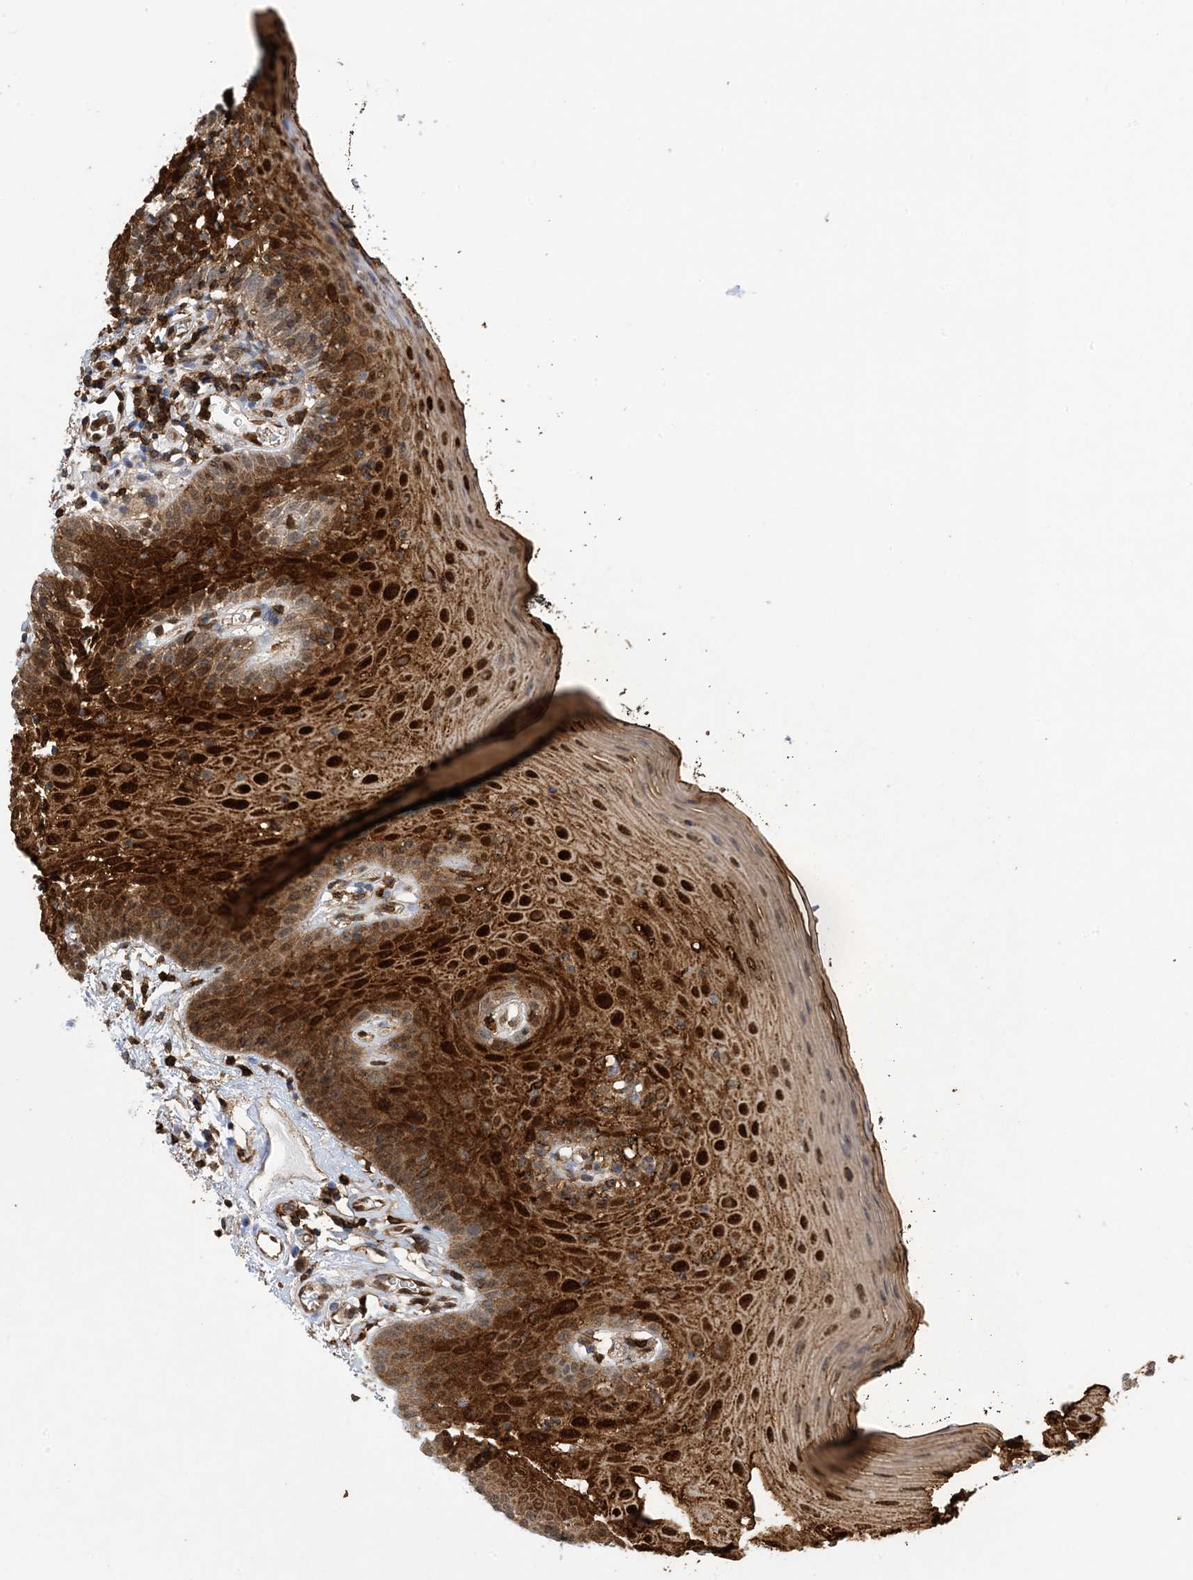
{"staining": {"intensity": "strong", "quantity": ">75%", "location": "cytoplasmic/membranous,nuclear"}, "tissue": "oral mucosa", "cell_type": "Squamous epithelial cells", "image_type": "normal", "snomed": [{"axis": "morphology", "description": "Normal tissue, NOS"}, {"axis": "topography", "description": "Oral tissue"}], "caption": "Immunohistochemical staining of normal oral mucosa shows high levels of strong cytoplasmic/membranous,nuclear expression in about >75% of squamous epithelial cells. The staining was performed using DAB (3,3'-diaminobenzidine) to visualize the protein expression in brown, while the nuclei were stained in blue with hematoxylin (Magnification: 20x).", "gene": "ANXA1", "patient": {"sex": "male", "age": 74}}